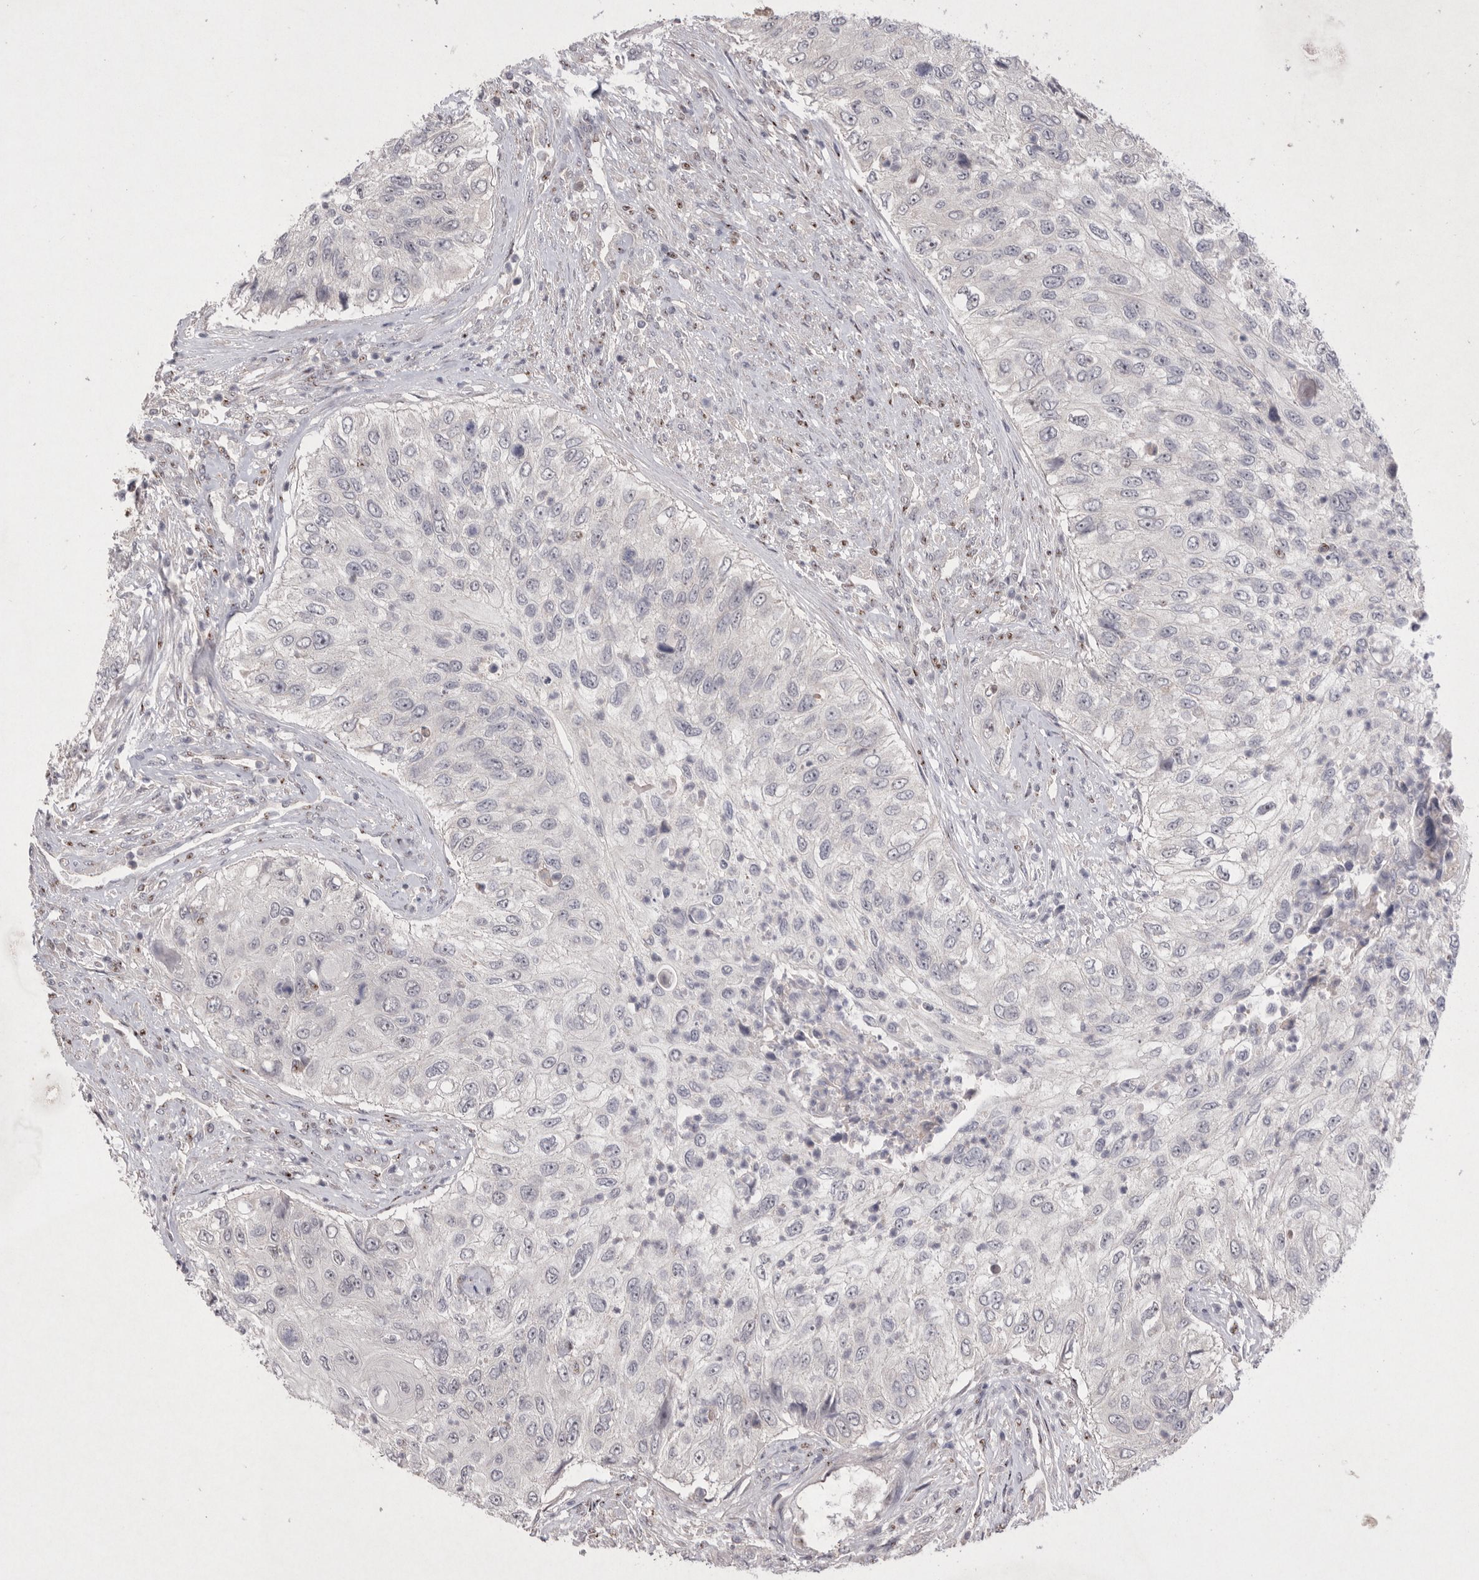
{"staining": {"intensity": "negative", "quantity": "none", "location": "none"}, "tissue": "urothelial cancer", "cell_type": "Tumor cells", "image_type": "cancer", "snomed": [{"axis": "morphology", "description": "Urothelial carcinoma, High grade"}, {"axis": "topography", "description": "Urinary bladder"}], "caption": "Urothelial carcinoma (high-grade) stained for a protein using immunohistochemistry shows no staining tumor cells.", "gene": "HUS1", "patient": {"sex": "female", "age": 60}}